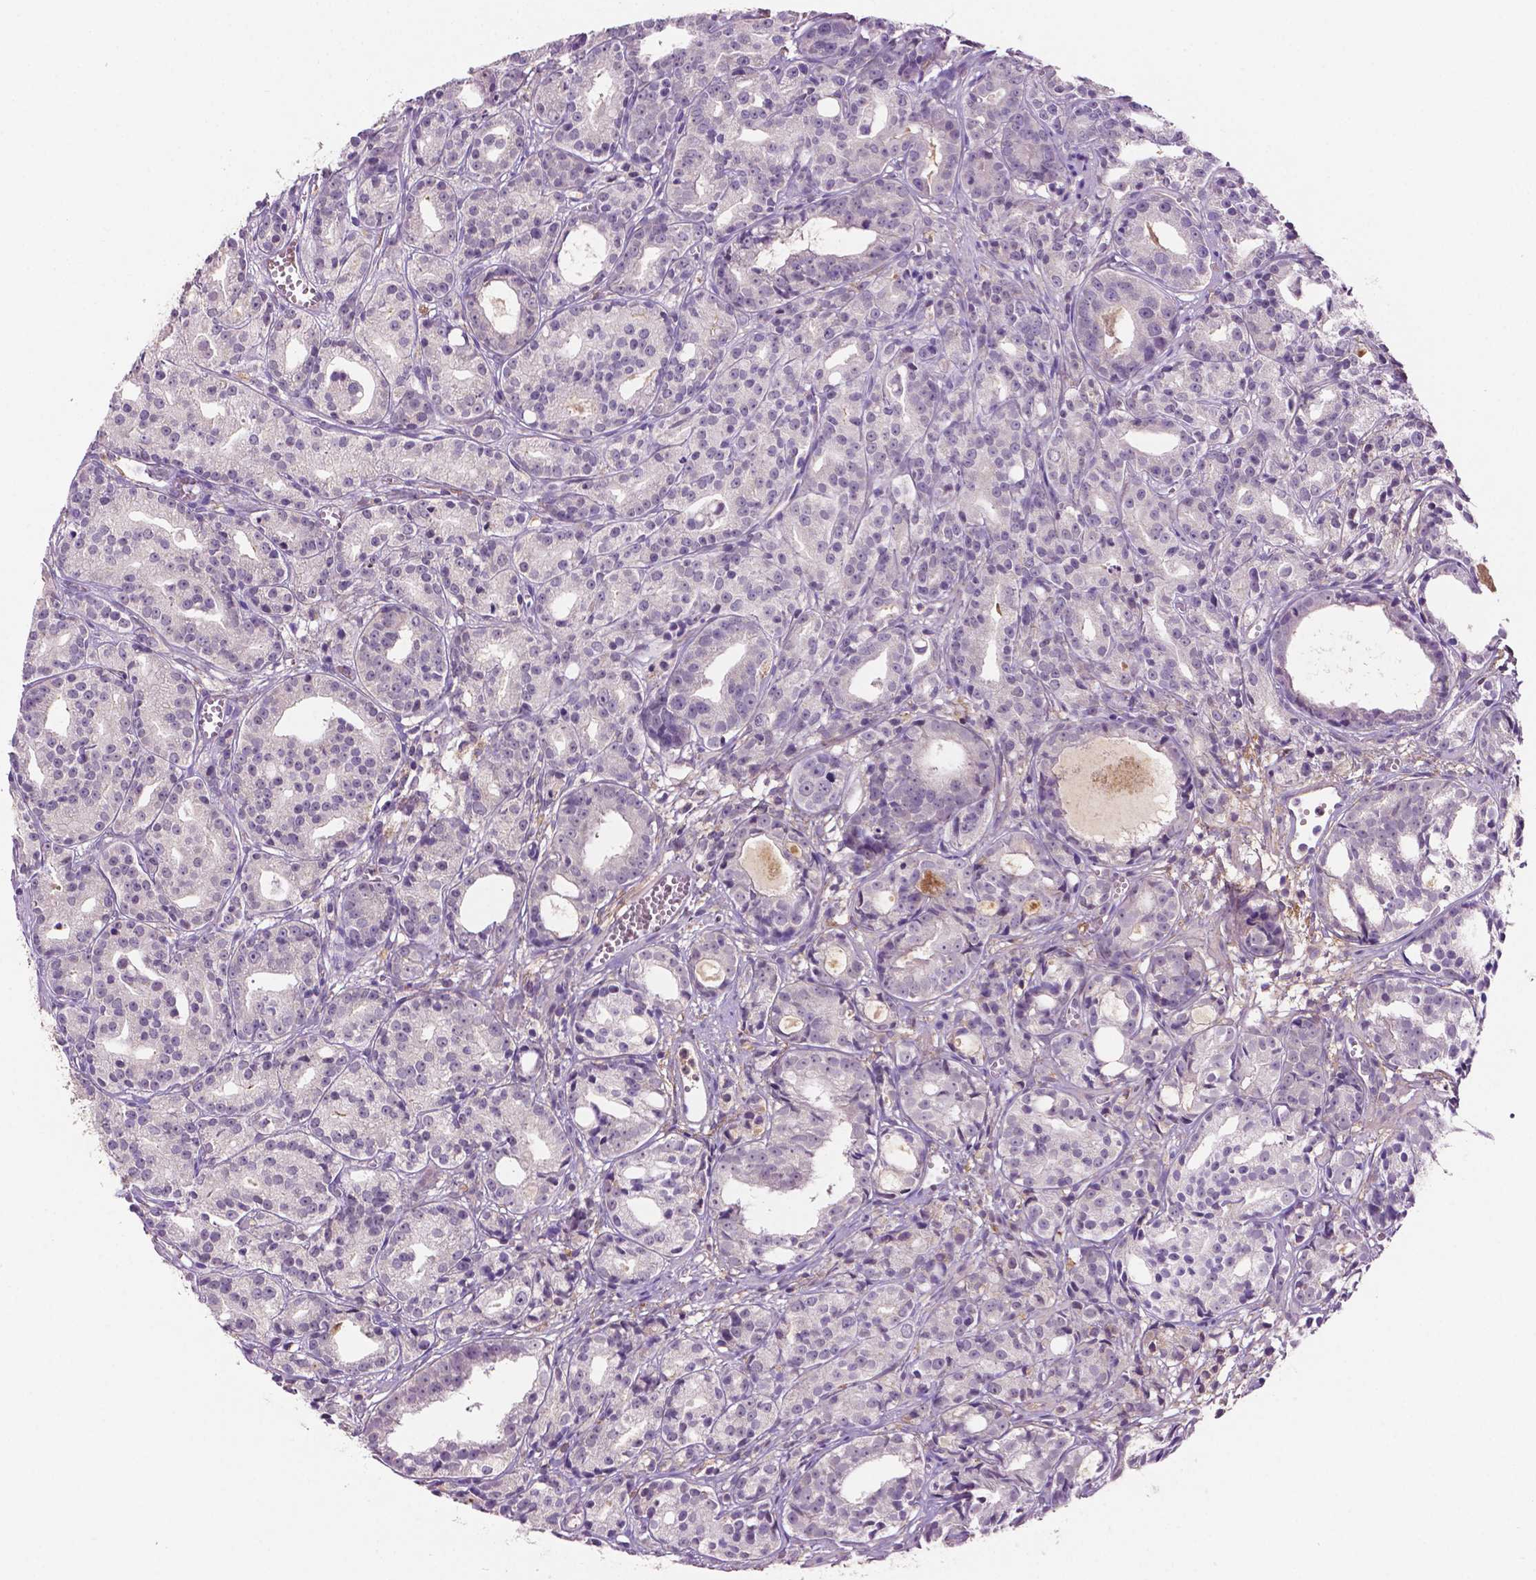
{"staining": {"intensity": "negative", "quantity": "none", "location": "none"}, "tissue": "prostate cancer", "cell_type": "Tumor cells", "image_type": "cancer", "snomed": [{"axis": "morphology", "description": "Adenocarcinoma, Medium grade"}, {"axis": "topography", "description": "Prostate"}], "caption": "The immunohistochemistry image has no significant staining in tumor cells of adenocarcinoma (medium-grade) (prostate) tissue.", "gene": "FBLN1", "patient": {"sex": "male", "age": 74}}